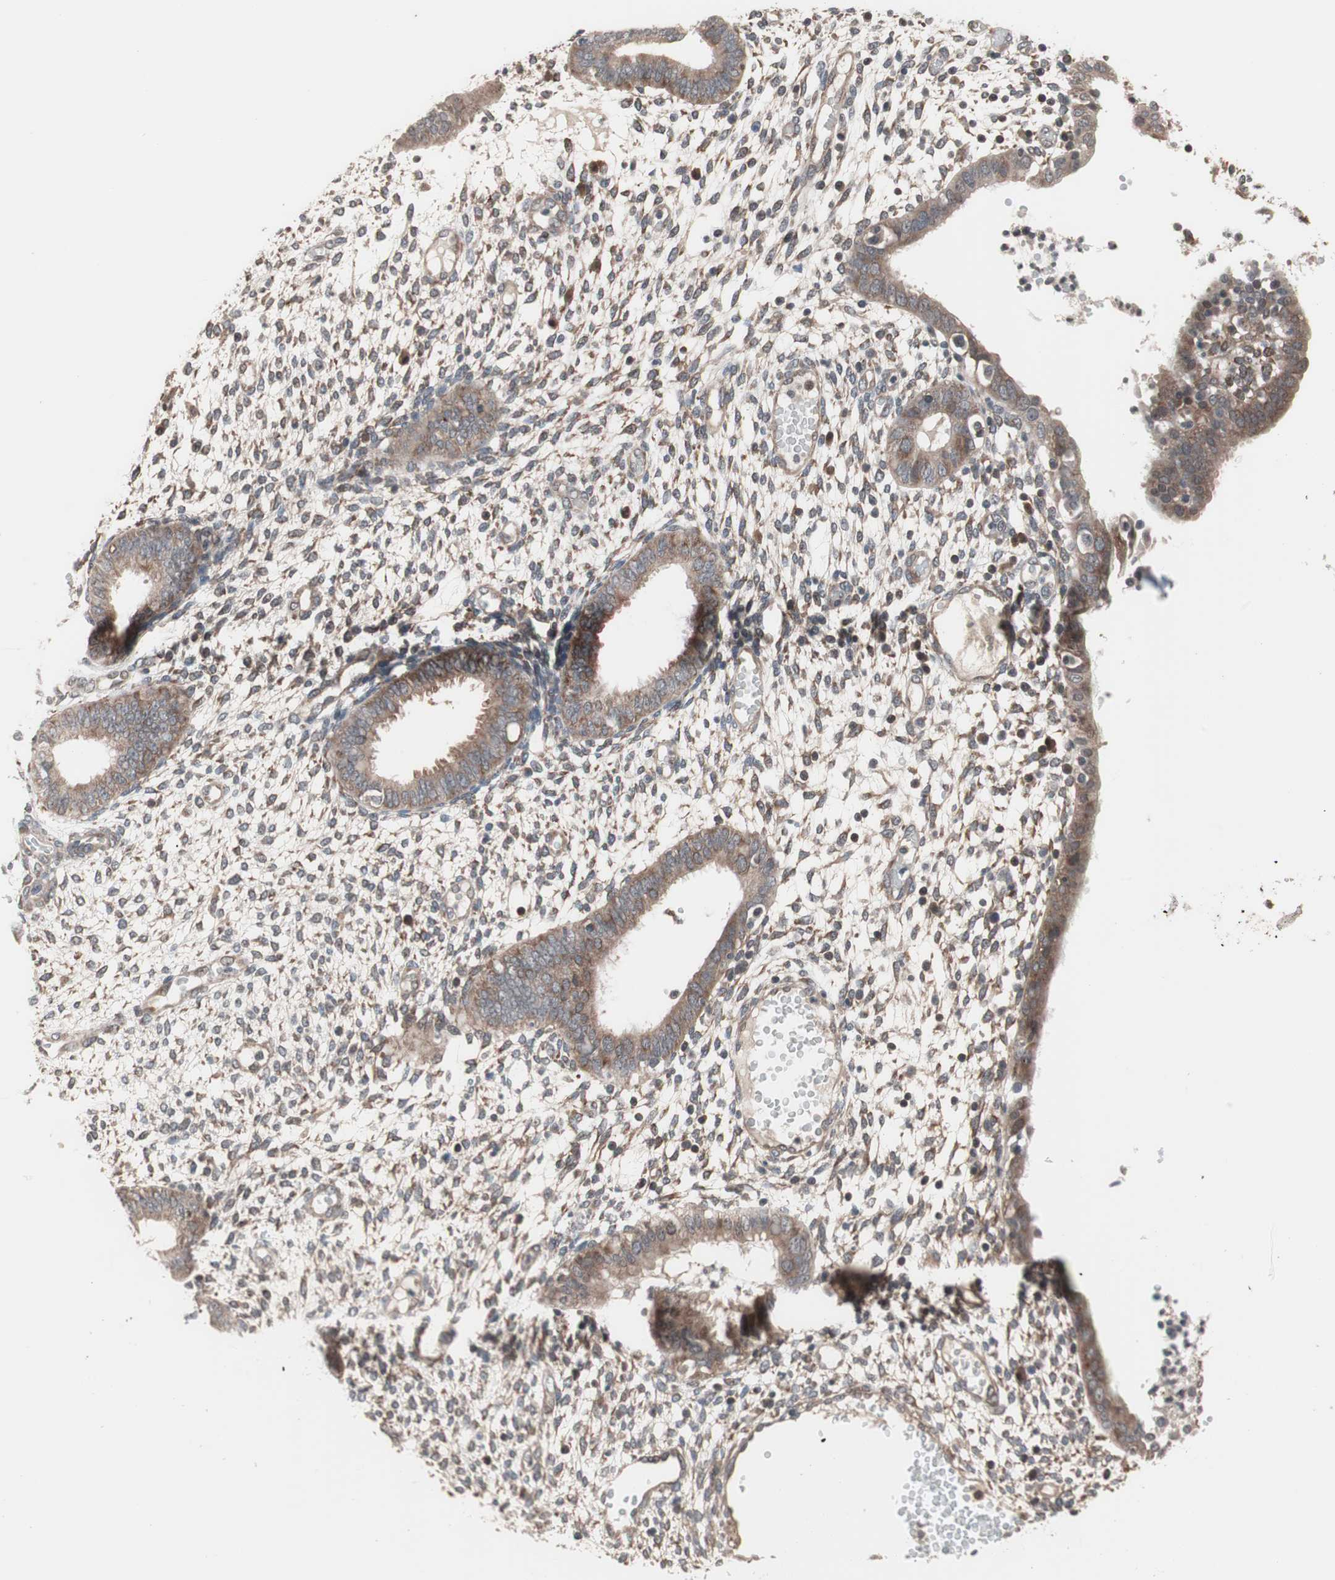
{"staining": {"intensity": "weak", "quantity": "25%-75%", "location": "cytoplasmic/membranous"}, "tissue": "endometrium", "cell_type": "Cells in endometrial stroma", "image_type": "normal", "snomed": [{"axis": "morphology", "description": "Normal tissue, NOS"}, {"axis": "topography", "description": "Endometrium"}], "caption": "Immunohistochemistry (IHC) (DAB) staining of normal human endometrium exhibits weak cytoplasmic/membranous protein expression in about 25%-75% of cells in endometrial stroma. (Brightfield microscopy of DAB IHC at high magnification).", "gene": "IRS1", "patient": {"sex": "female", "age": 35}}